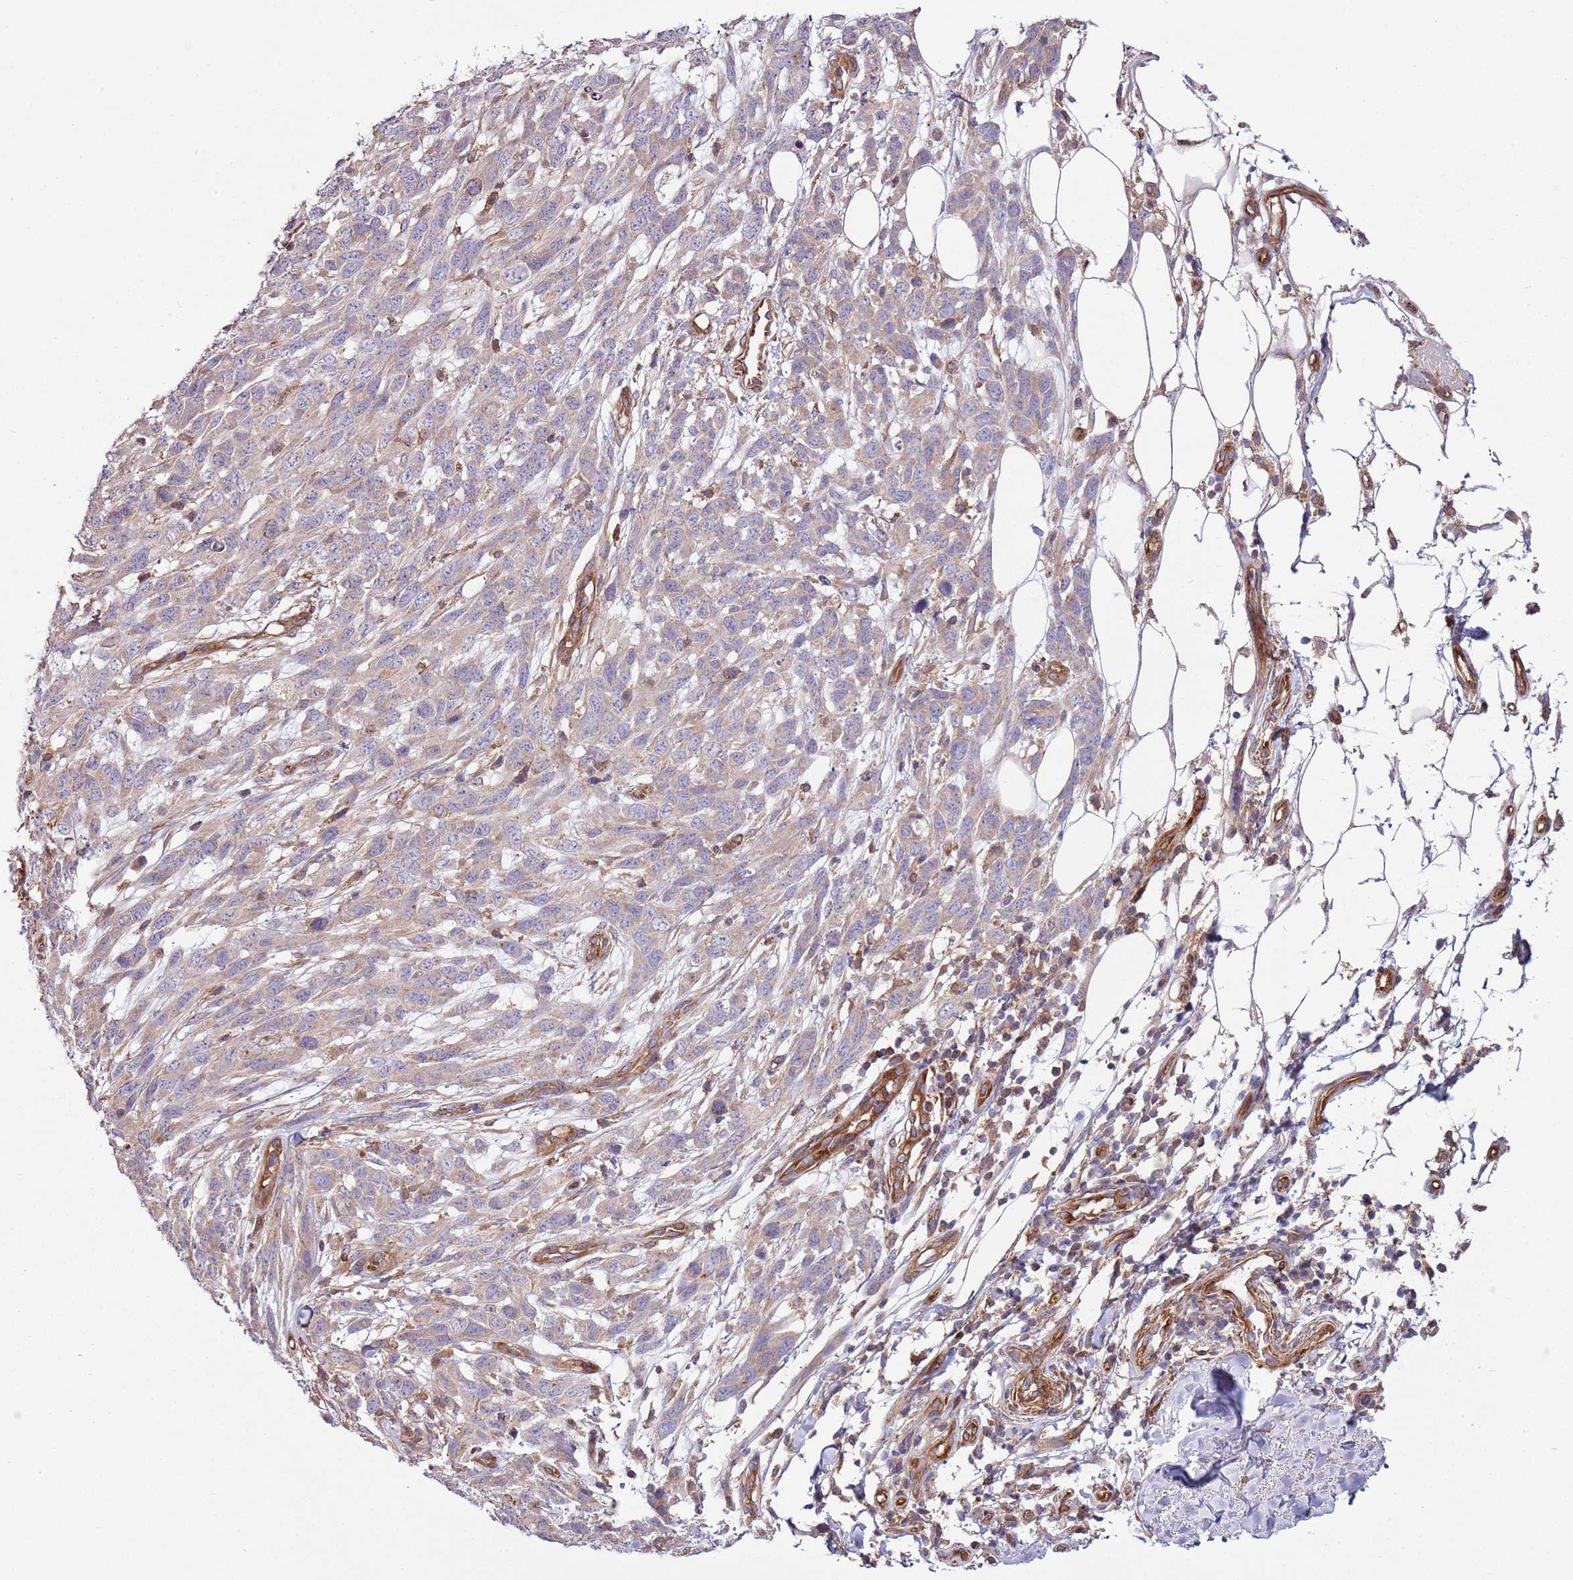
{"staining": {"intensity": "weak", "quantity": "25%-75%", "location": "cytoplasmic/membranous"}, "tissue": "melanoma", "cell_type": "Tumor cells", "image_type": "cancer", "snomed": [{"axis": "morphology", "description": "Normal morphology"}, {"axis": "morphology", "description": "Malignant melanoma, NOS"}, {"axis": "topography", "description": "Skin"}], "caption": "Approximately 25%-75% of tumor cells in melanoma reveal weak cytoplasmic/membranous protein positivity as visualized by brown immunohistochemical staining.", "gene": "LPIN2", "patient": {"sex": "female", "age": 72}}